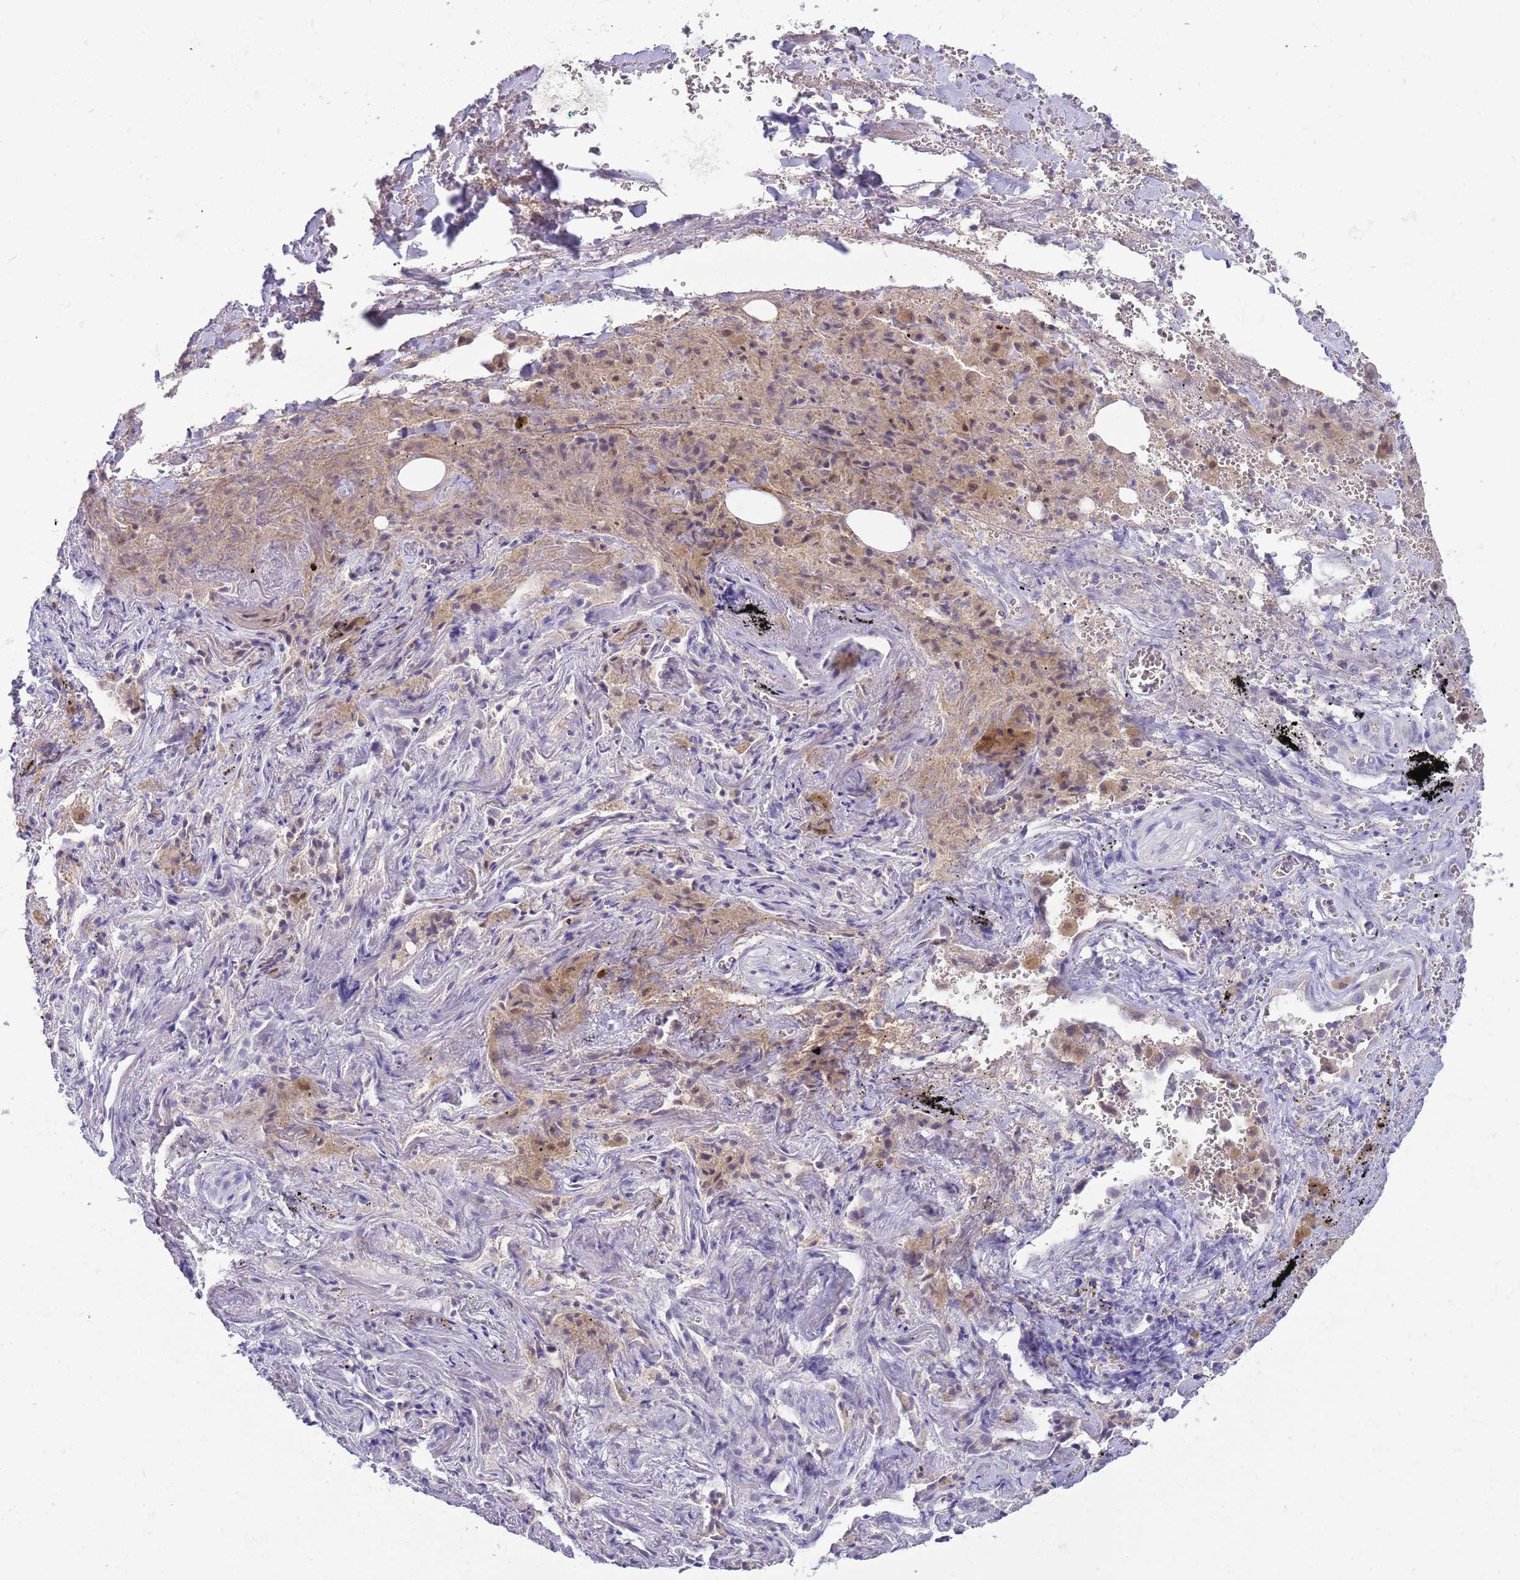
{"staining": {"intensity": "negative", "quantity": "none", "location": "none"}, "tissue": "adipose tissue", "cell_type": "Adipocytes", "image_type": "normal", "snomed": [{"axis": "morphology", "description": "Normal tissue, NOS"}, {"axis": "topography", "description": "Cartilage tissue"}], "caption": "This is a micrograph of immunohistochemistry (IHC) staining of unremarkable adipose tissue, which shows no positivity in adipocytes.", "gene": "DDHD1", "patient": {"sex": "male", "age": 66}}